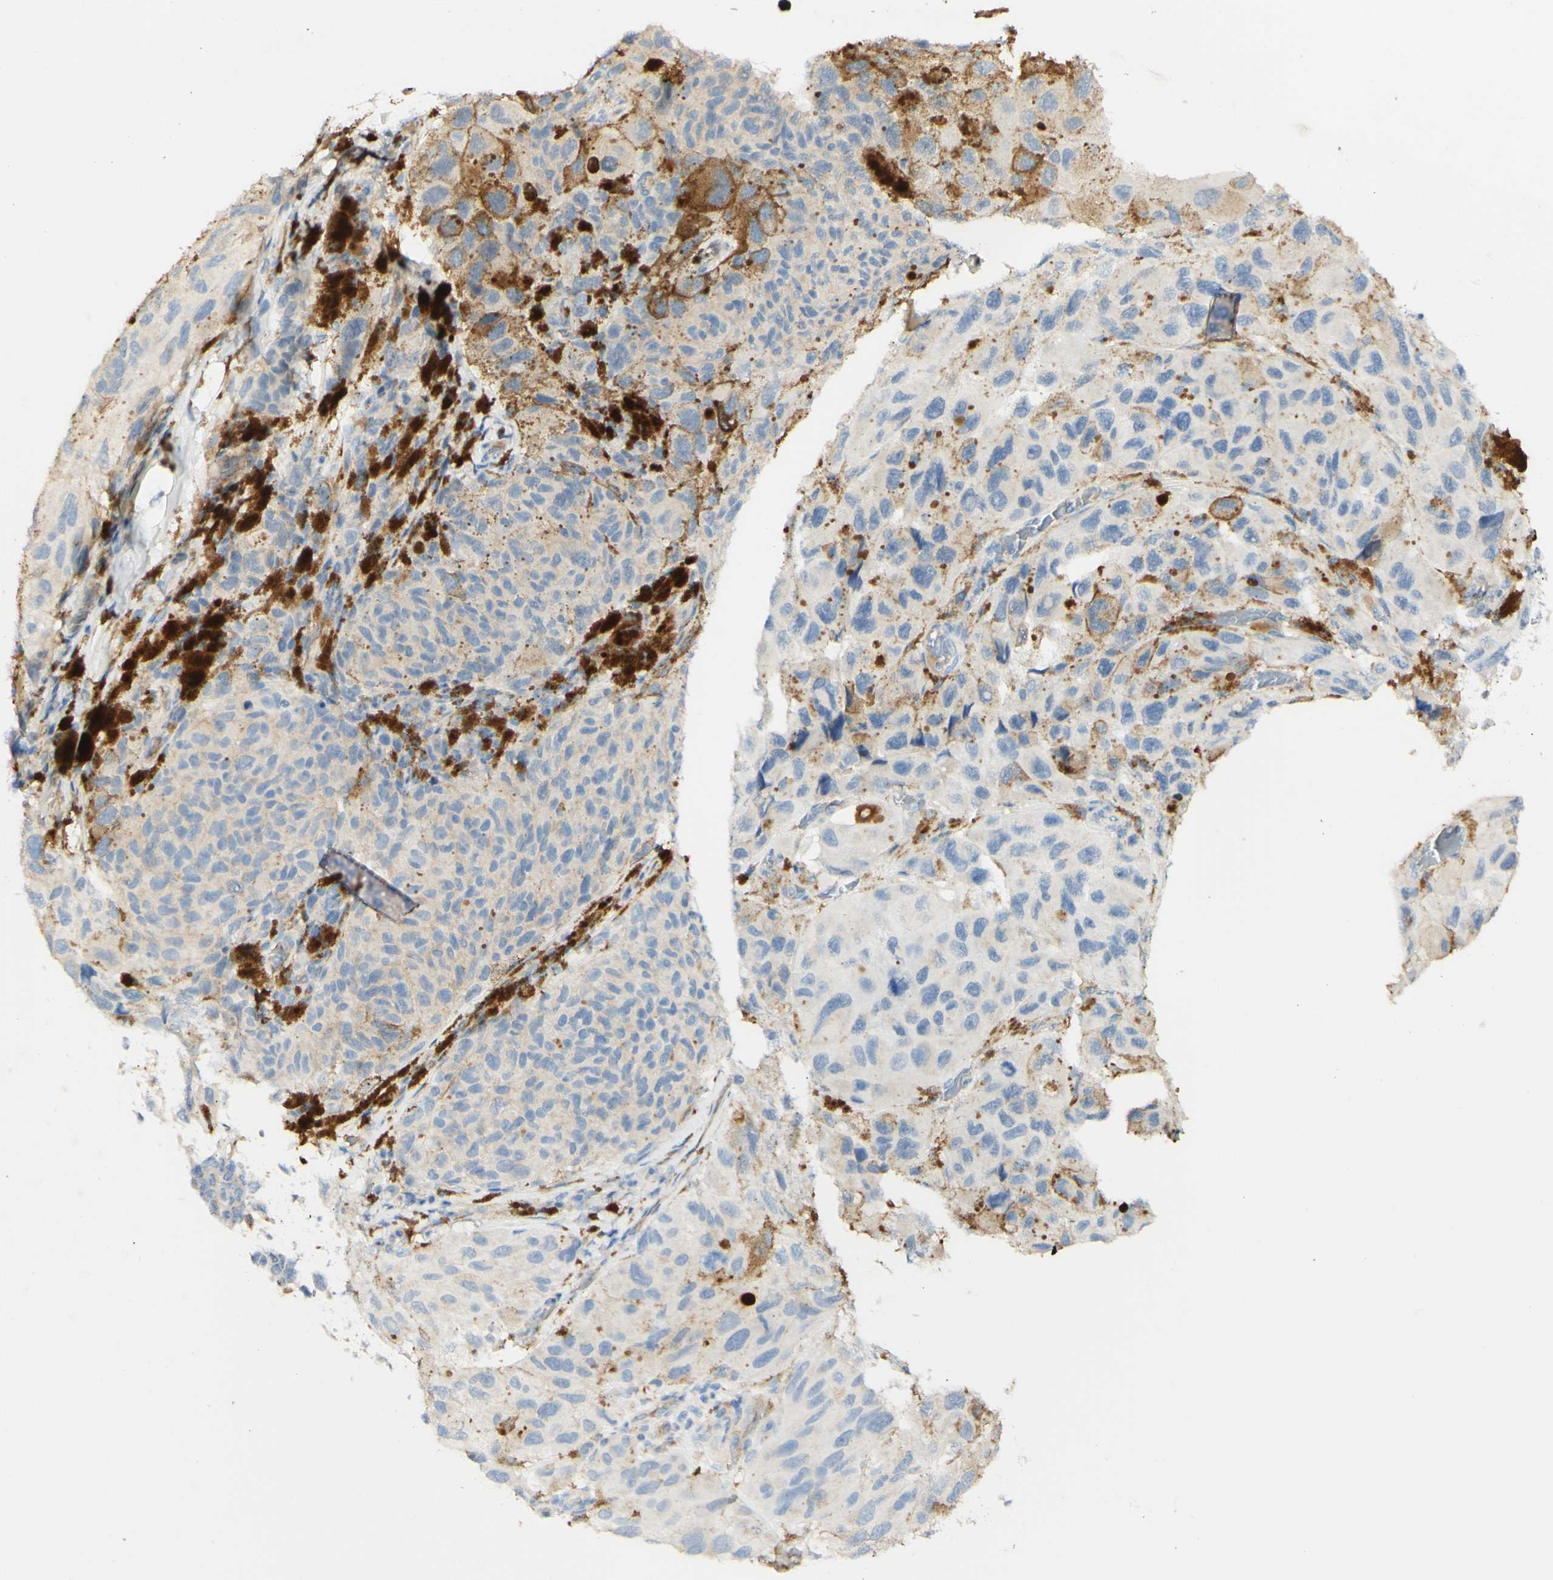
{"staining": {"intensity": "weak", "quantity": ">75%", "location": "cytoplasmic/membranous"}, "tissue": "melanoma", "cell_type": "Tumor cells", "image_type": "cancer", "snomed": [{"axis": "morphology", "description": "Malignant melanoma, NOS"}, {"axis": "topography", "description": "Skin"}], "caption": "Approximately >75% of tumor cells in human malignant melanoma display weak cytoplasmic/membranous protein positivity as visualized by brown immunohistochemical staining.", "gene": "FCGRT", "patient": {"sex": "female", "age": 73}}